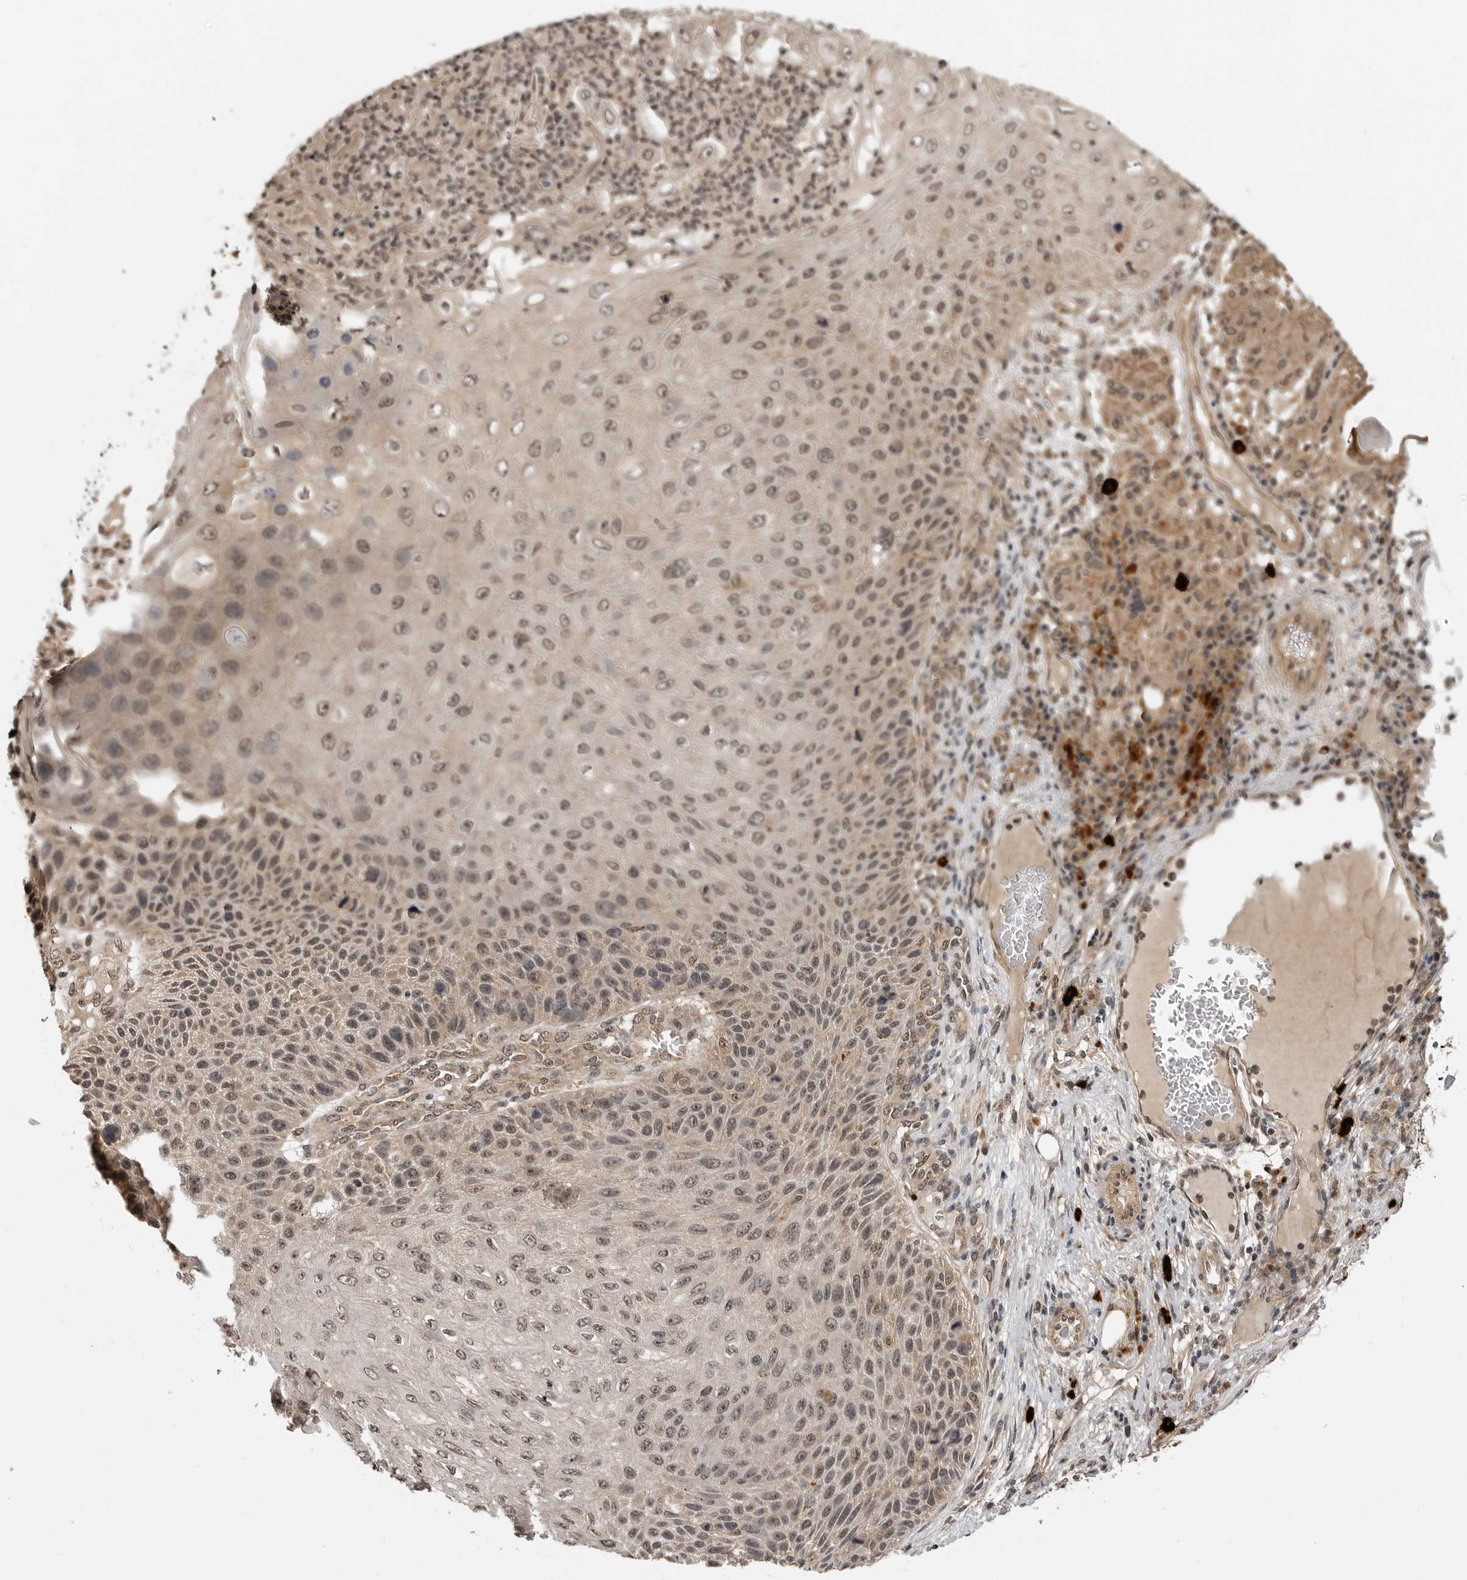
{"staining": {"intensity": "moderate", "quantity": ">75%", "location": "nuclear"}, "tissue": "skin cancer", "cell_type": "Tumor cells", "image_type": "cancer", "snomed": [{"axis": "morphology", "description": "Squamous cell carcinoma, NOS"}, {"axis": "topography", "description": "Skin"}], "caption": "Skin squamous cell carcinoma tissue displays moderate nuclear staining in approximately >75% of tumor cells The staining was performed using DAB (3,3'-diaminobenzidine) to visualize the protein expression in brown, while the nuclei were stained in blue with hematoxylin (Magnification: 20x).", "gene": "IL24", "patient": {"sex": "female", "age": 88}}